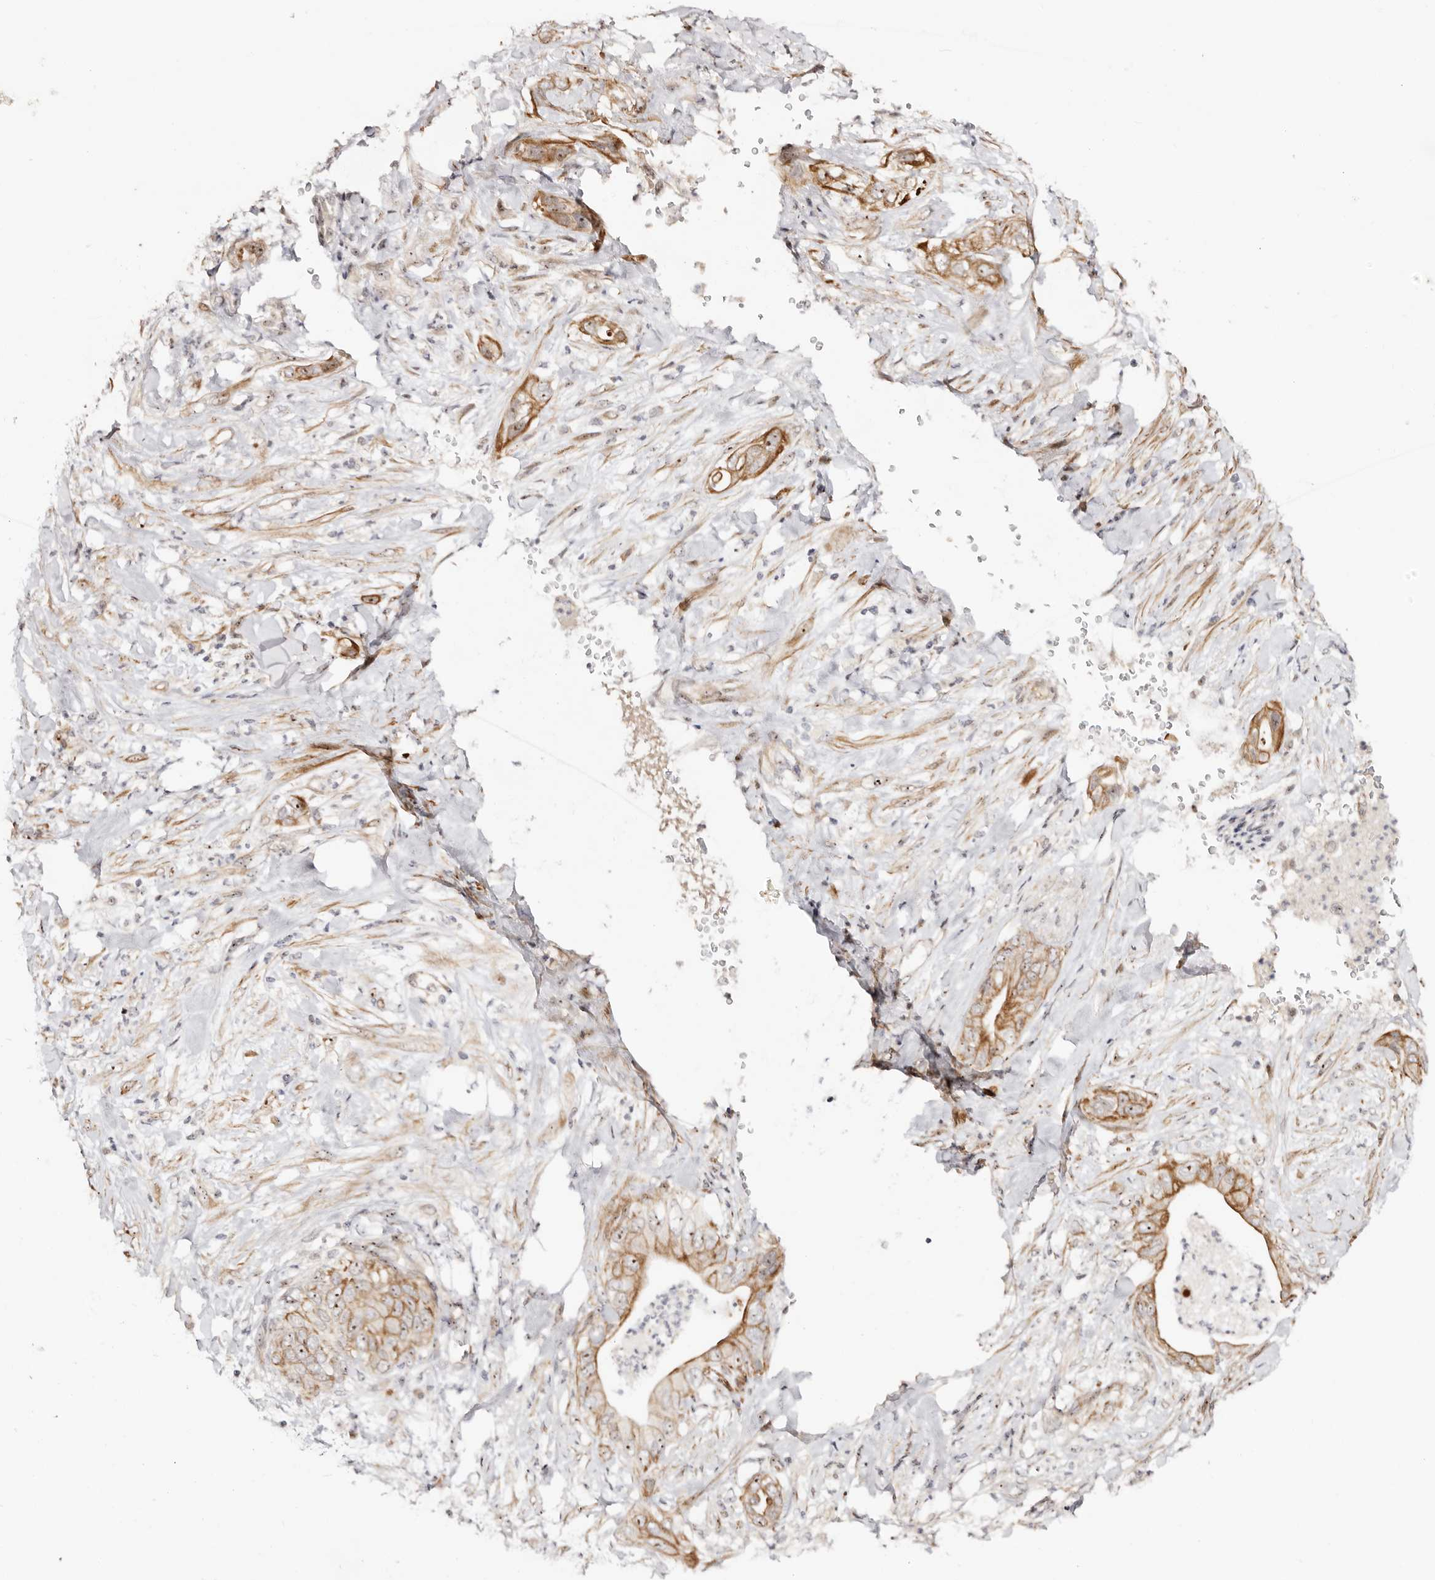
{"staining": {"intensity": "moderate", "quantity": ">75%", "location": "cytoplasmic/membranous,nuclear"}, "tissue": "pancreatic cancer", "cell_type": "Tumor cells", "image_type": "cancer", "snomed": [{"axis": "morphology", "description": "Adenocarcinoma, NOS"}, {"axis": "topography", "description": "Pancreas"}], "caption": "Protein staining exhibits moderate cytoplasmic/membranous and nuclear staining in about >75% of tumor cells in adenocarcinoma (pancreatic).", "gene": "ODF2L", "patient": {"sex": "female", "age": 78}}